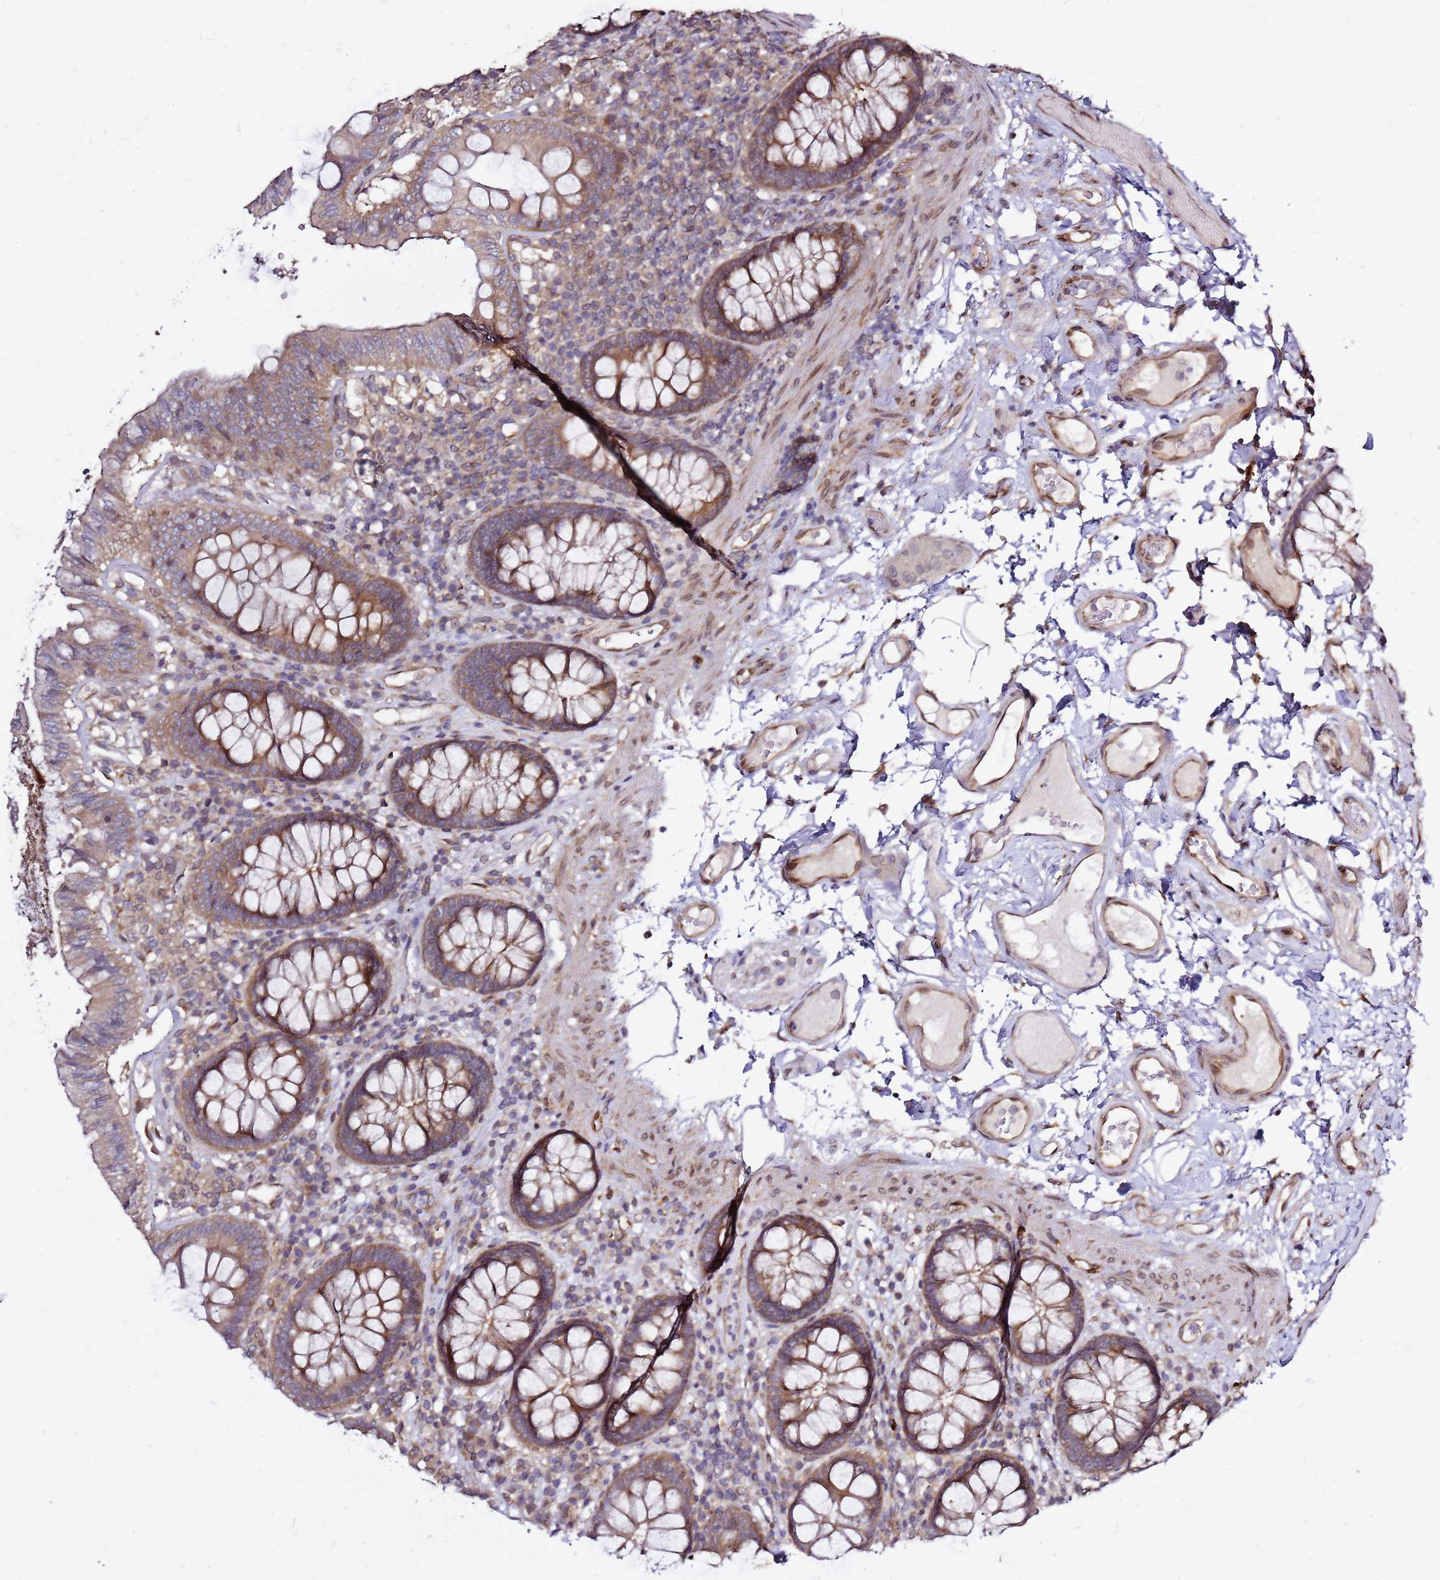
{"staining": {"intensity": "moderate", "quantity": ">75%", "location": "cytoplasmic/membranous,nuclear"}, "tissue": "colon", "cell_type": "Endothelial cells", "image_type": "normal", "snomed": [{"axis": "morphology", "description": "Normal tissue, NOS"}, {"axis": "topography", "description": "Colon"}], "caption": "Immunohistochemistry (IHC) micrograph of benign human colon stained for a protein (brown), which demonstrates medium levels of moderate cytoplasmic/membranous,nuclear positivity in about >75% of endothelial cells.", "gene": "NUDT14", "patient": {"sex": "male", "age": 84}}